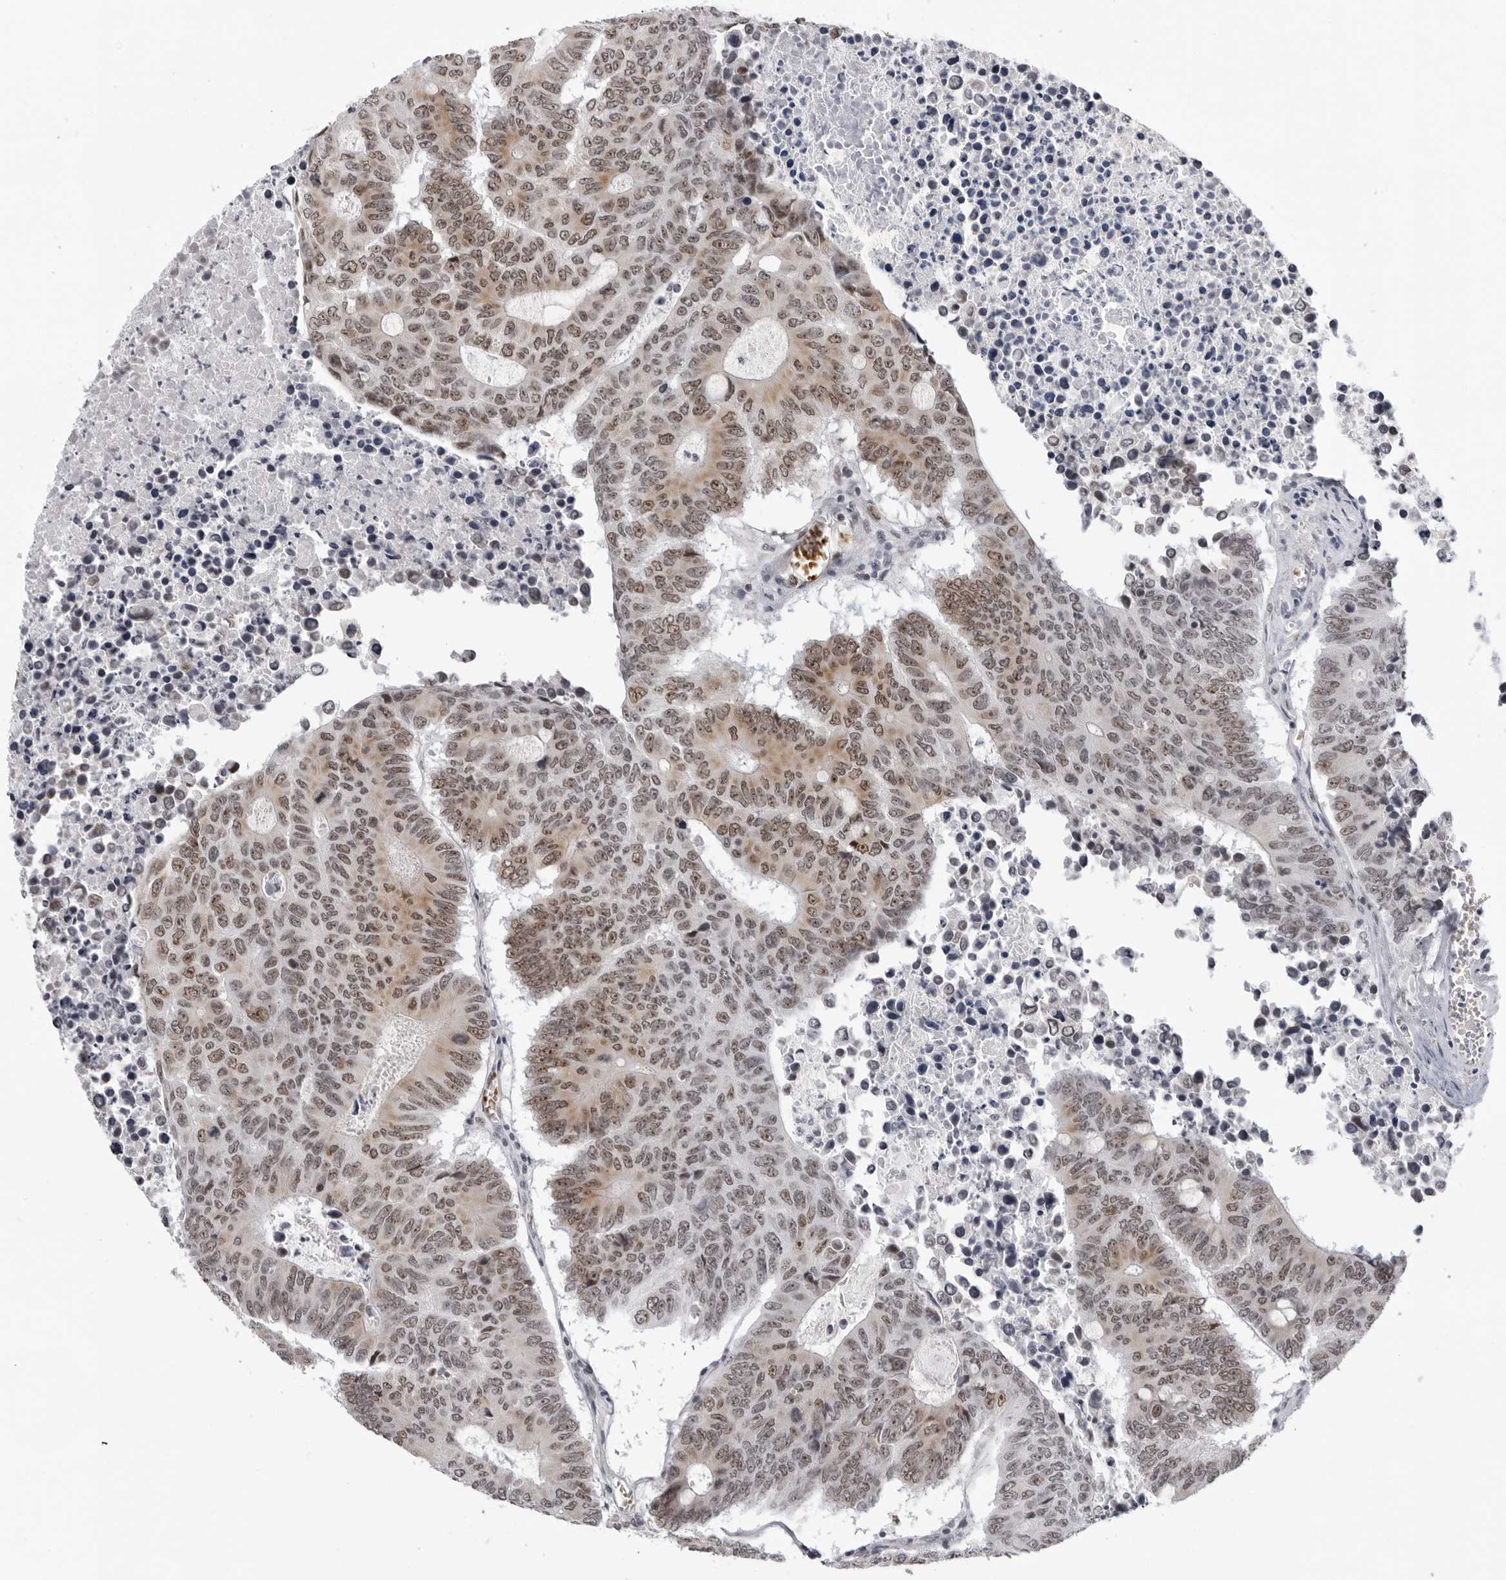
{"staining": {"intensity": "moderate", "quantity": ">75%", "location": "cytoplasmic/membranous,nuclear"}, "tissue": "colorectal cancer", "cell_type": "Tumor cells", "image_type": "cancer", "snomed": [{"axis": "morphology", "description": "Adenocarcinoma, NOS"}, {"axis": "topography", "description": "Colon"}], "caption": "Human colorectal cancer stained for a protein (brown) reveals moderate cytoplasmic/membranous and nuclear positive staining in about >75% of tumor cells.", "gene": "USP1", "patient": {"sex": "male", "age": 87}}